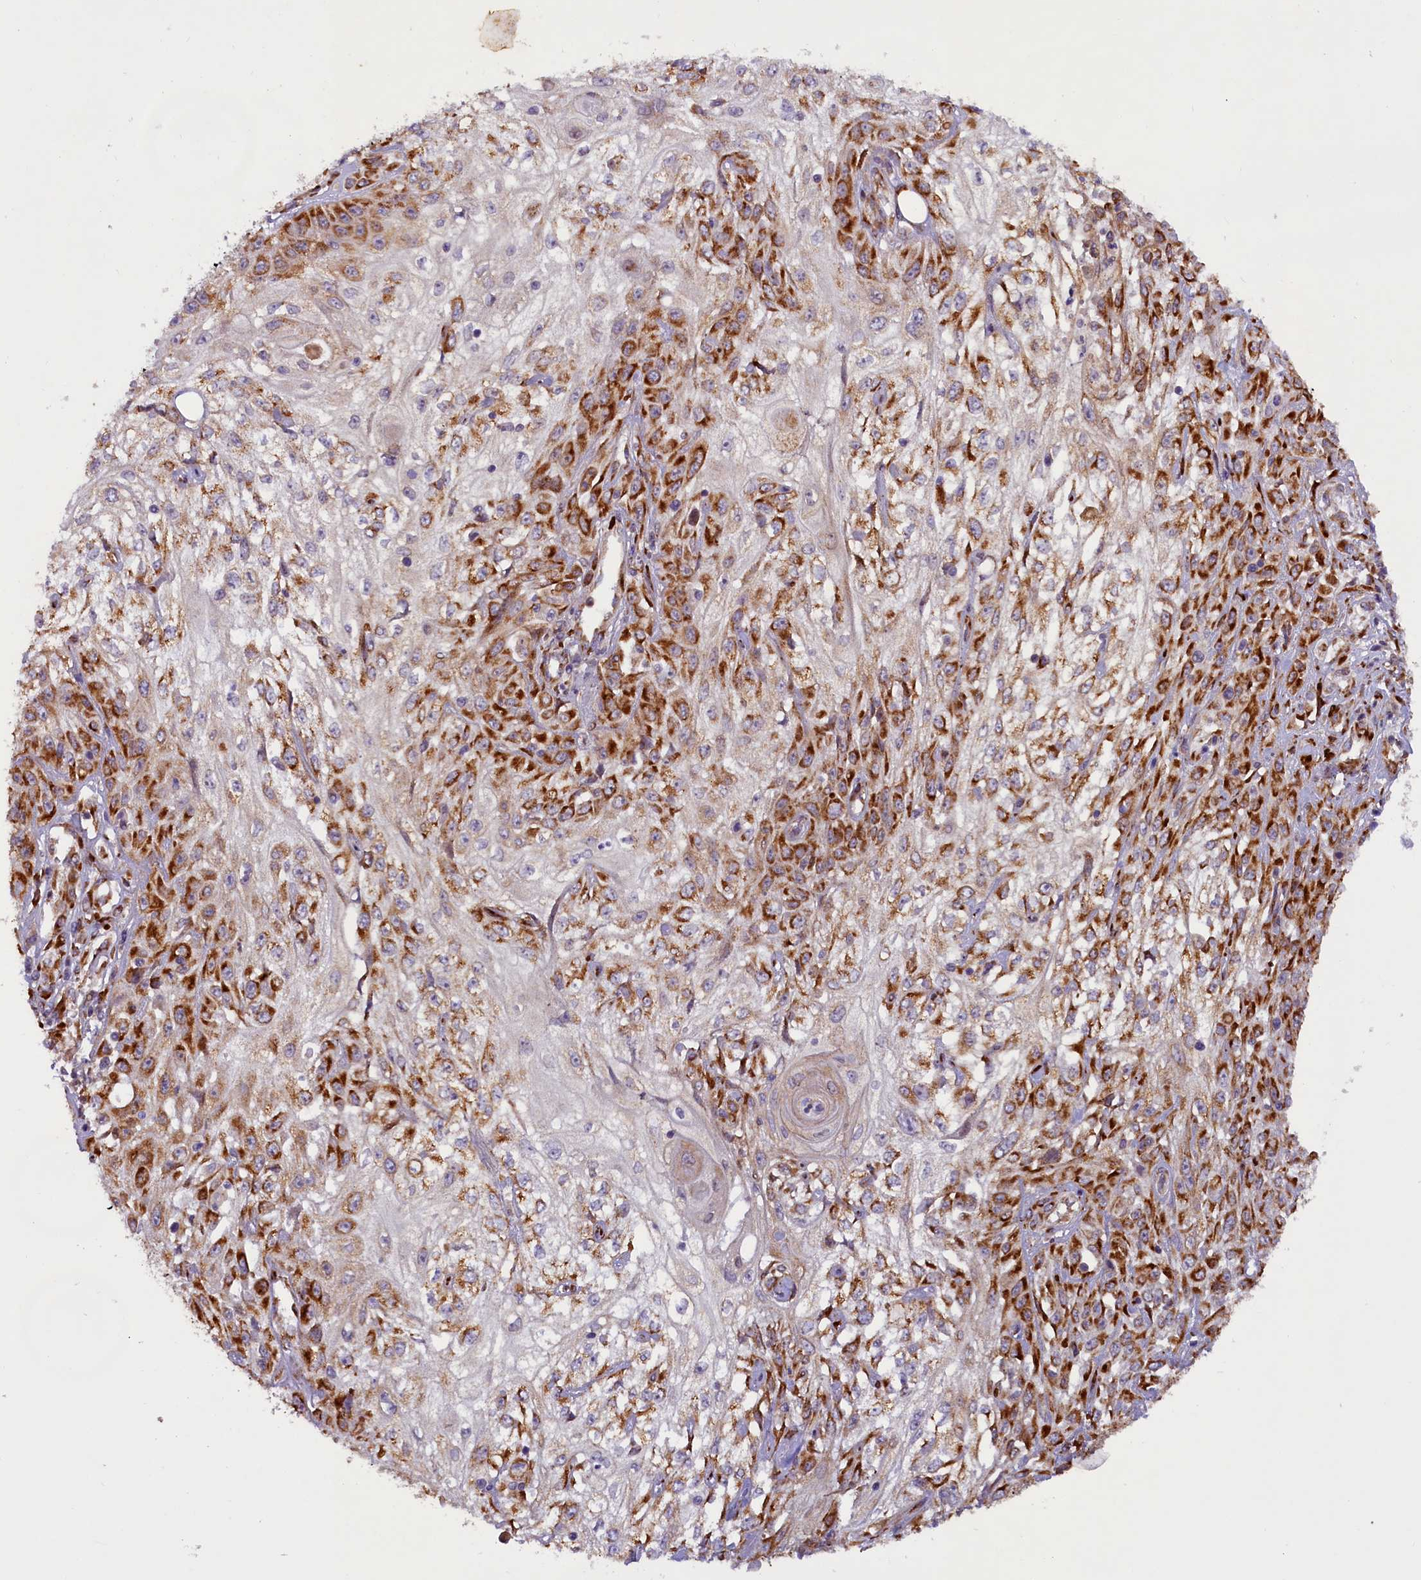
{"staining": {"intensity": "strong", "quantity": ">75%", "location": "cytoplasmic/membranous"}, "tissue": "skin cancer", "cell_type": "Tumor cells", "image_type": "cancer", "snomed": [{"axis": "morphology", "description": "Squamous cell carcinoma, NOS"}, {"axis": "morphology", "description": "Squamous cell carcinoma, metastatic, NOS"}, {"axis": "topography", "description": "Skin"}, {"axis": "topography", "description": "Lymph node"}], "caption": "The micrograph shows a brown stain indicating the presence of a protein in the cytoplasmic/membranous of tumor cells in skin cancer (squamous cell carcinoma). (Brightfield microscopy of DAB IHC at high magnification).", "gene": "SSC5D", "patient": {"sex": "male", "age": 75}}